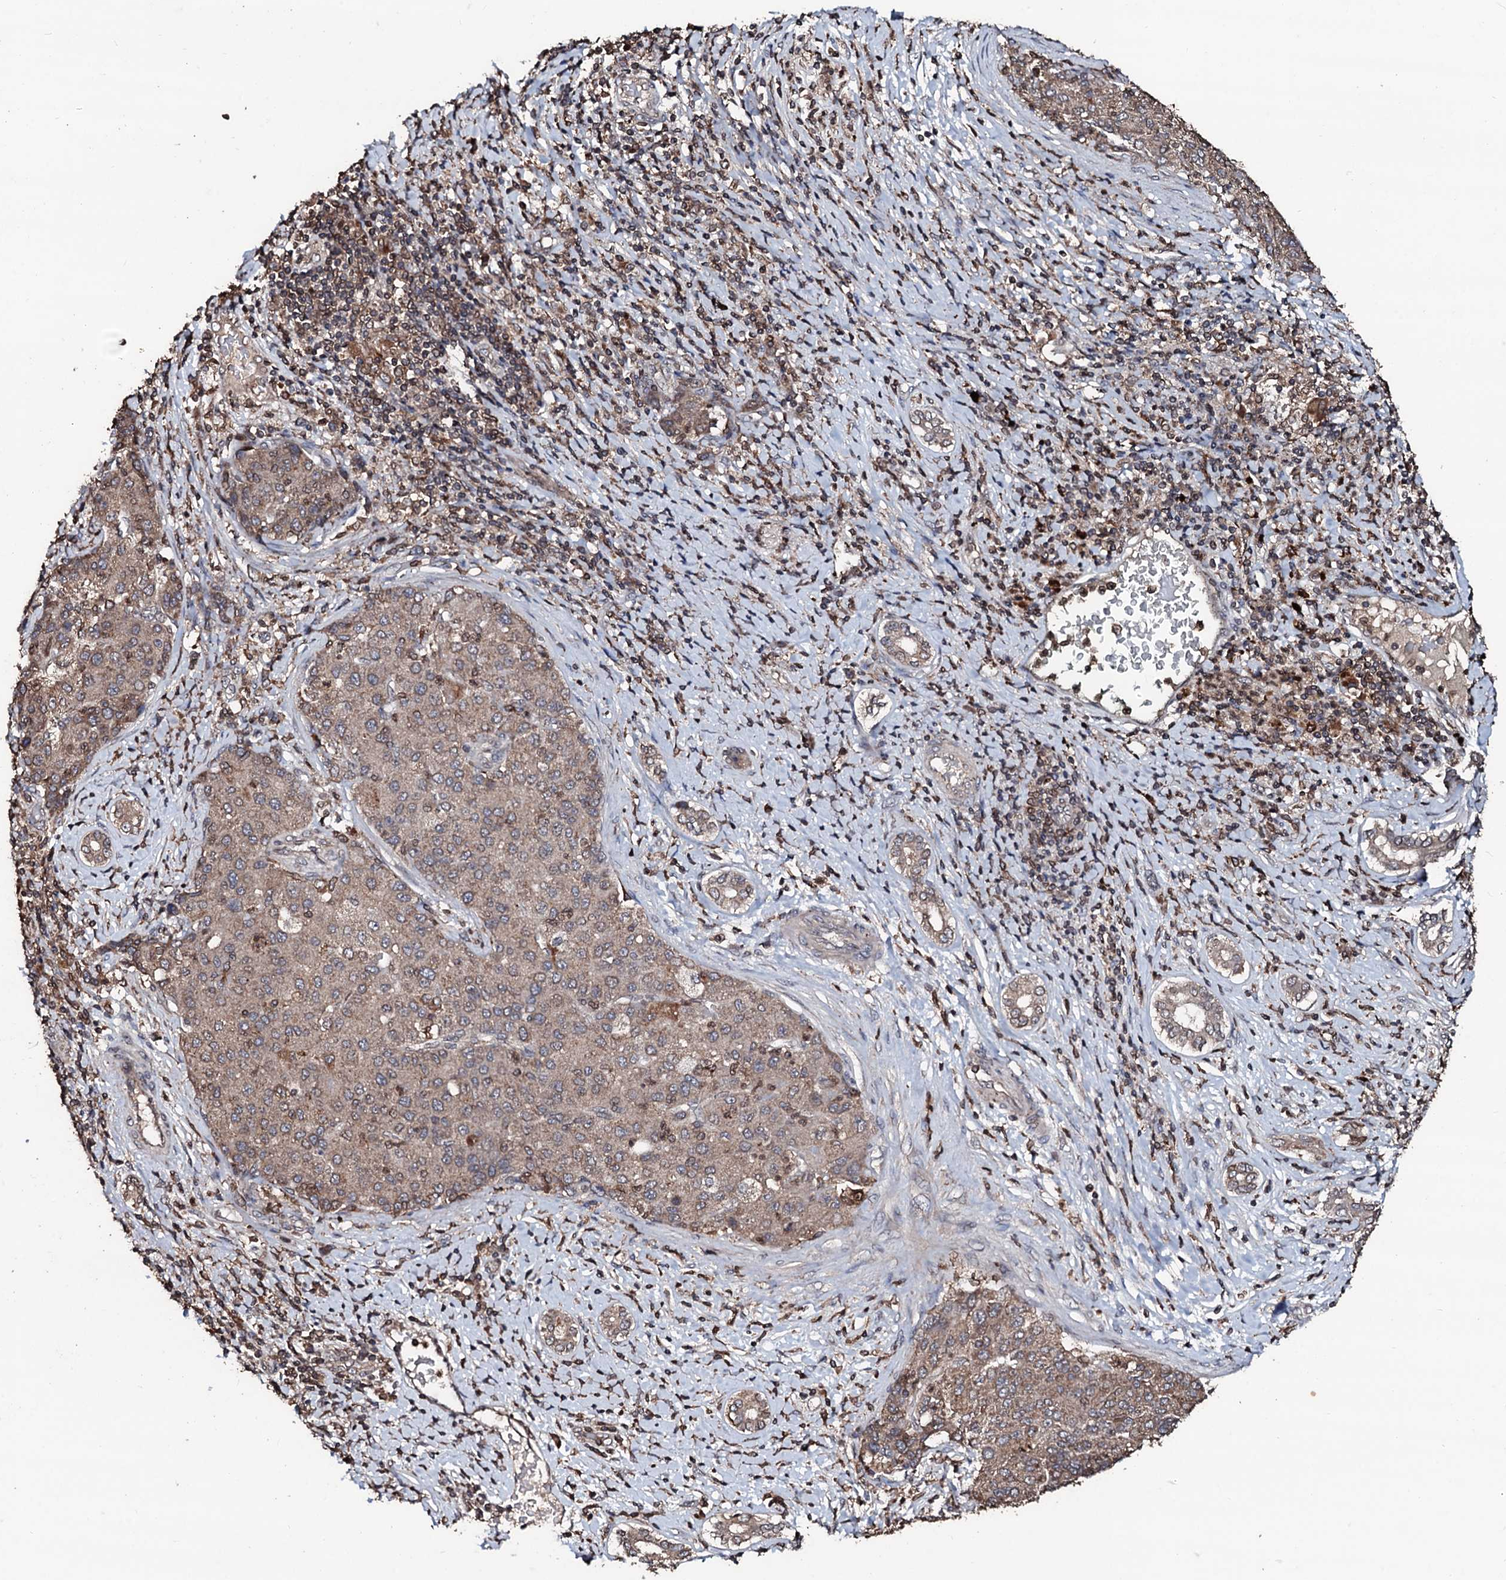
{"staining": {"intensity": "weak", "quantity": ">75%", "location": "cytoplasmic/membranous"}, "tissue": "liver cancer", "cell_type": "Tumor cells", "image_type": "cancer", "snomed": [{"axis": "morphology", "description": "Carcinoma, Hepatocellular, NOS"}, {"axis": "topography", "description": "Liver"}], "caption": "High-magnification brightfield microscopy of liver hepatocellular carcinoma stained with DAB (brown) and counterstained with hematoxylin (blue). tumor cells exhibit weak cytoplasmic/membranous positivity is appreciated in about>75% of cells.", "gene": "SDHAF2", "patient": {"sex": "male", "age": 65}}